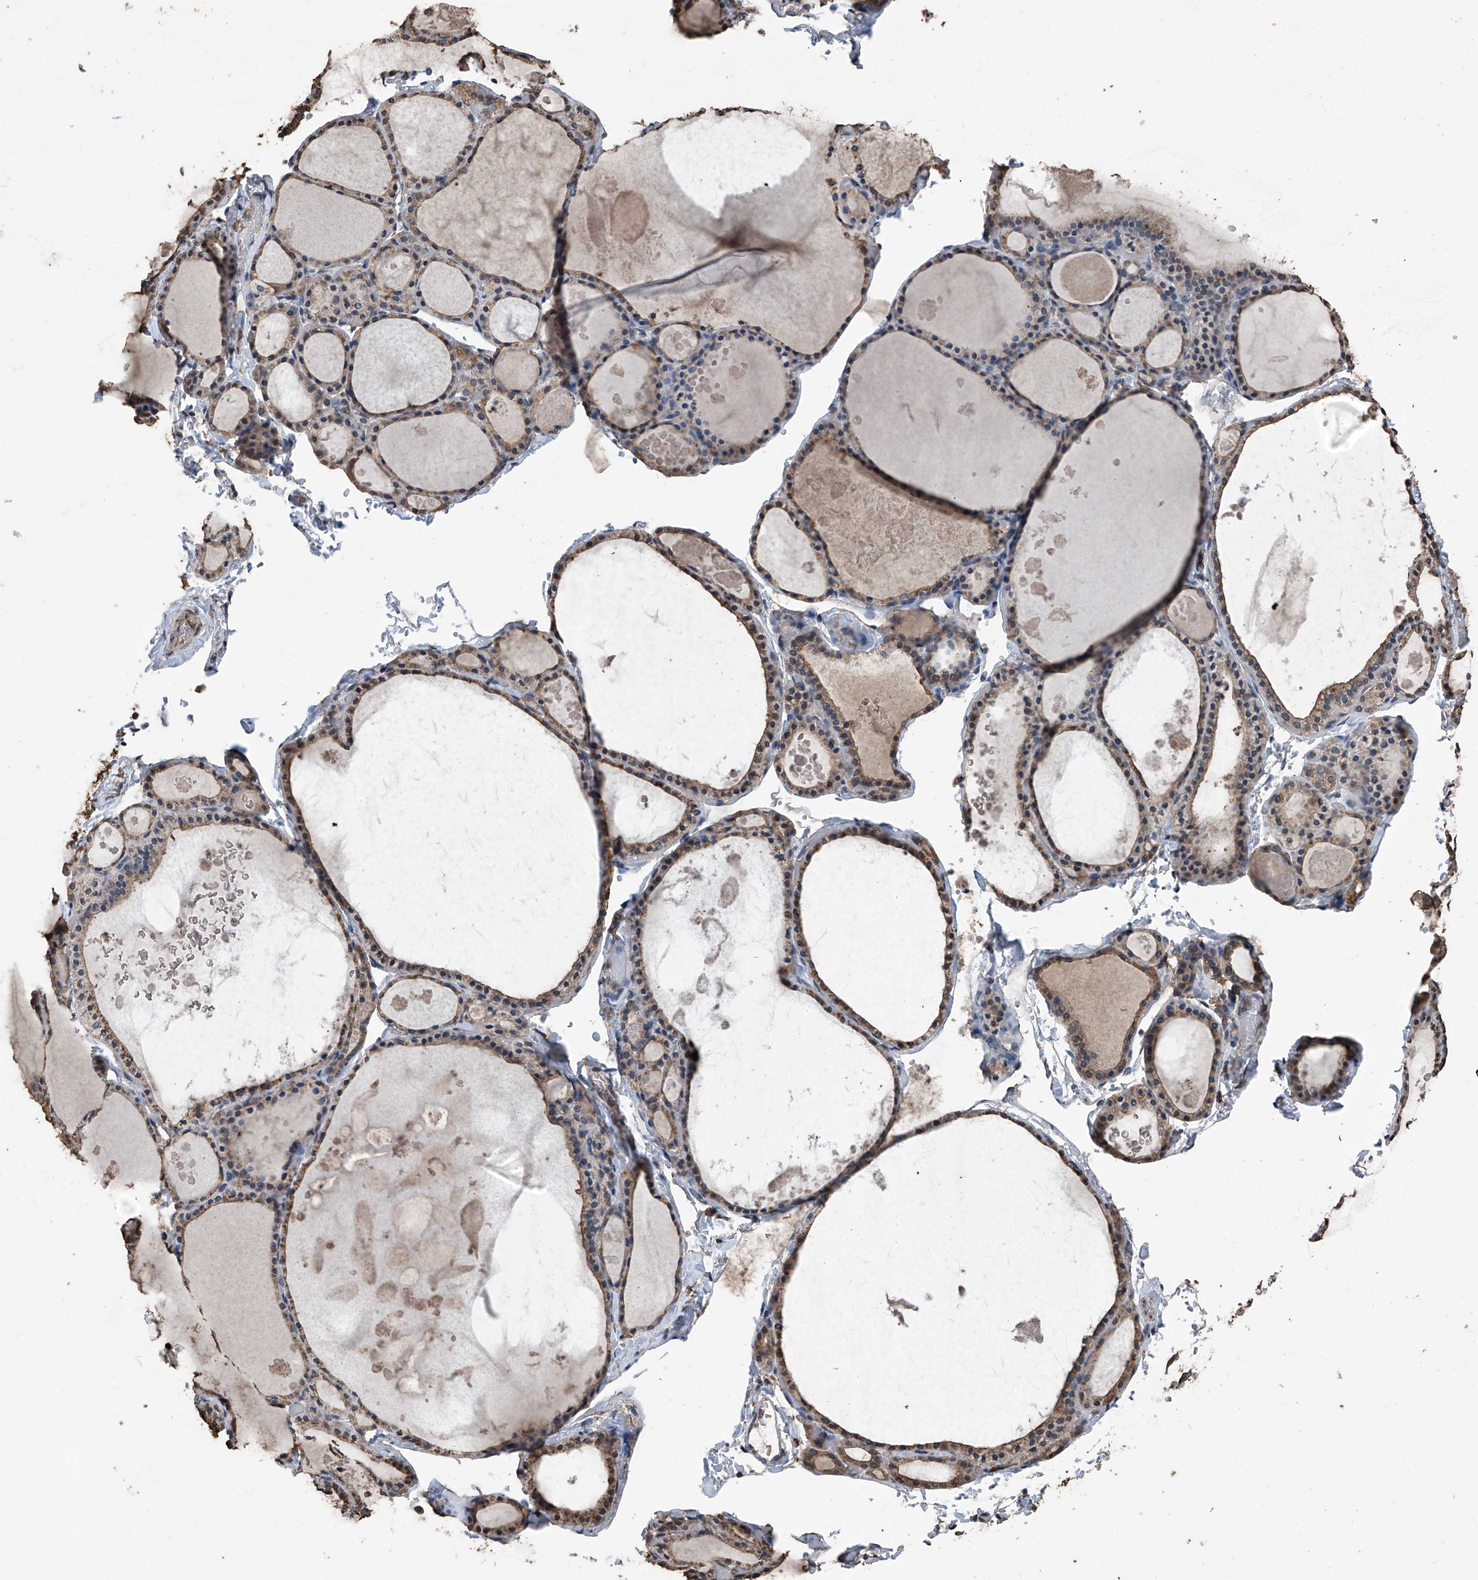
{"staining": {"intensity": "moderate", "quantity": ">75%", "location": "cytoplasmic/membranous"}, "tissue": "thyroid gland", "cell_type": "Glandular cells", "image_type": "normal", "snomed": [{"axis": "morphology", "description": "Normal tissue, NOS"}, {"axis": "topography", "description": "Thyroid gland"}], "caption": "The micrograph shows a brown stain indicating the presence of a protein in the cytoplasmic/membranous of glandular cells in thyroid gland.", "gene": "STARD7", "patient": {"sex": "male", "age": 56}}